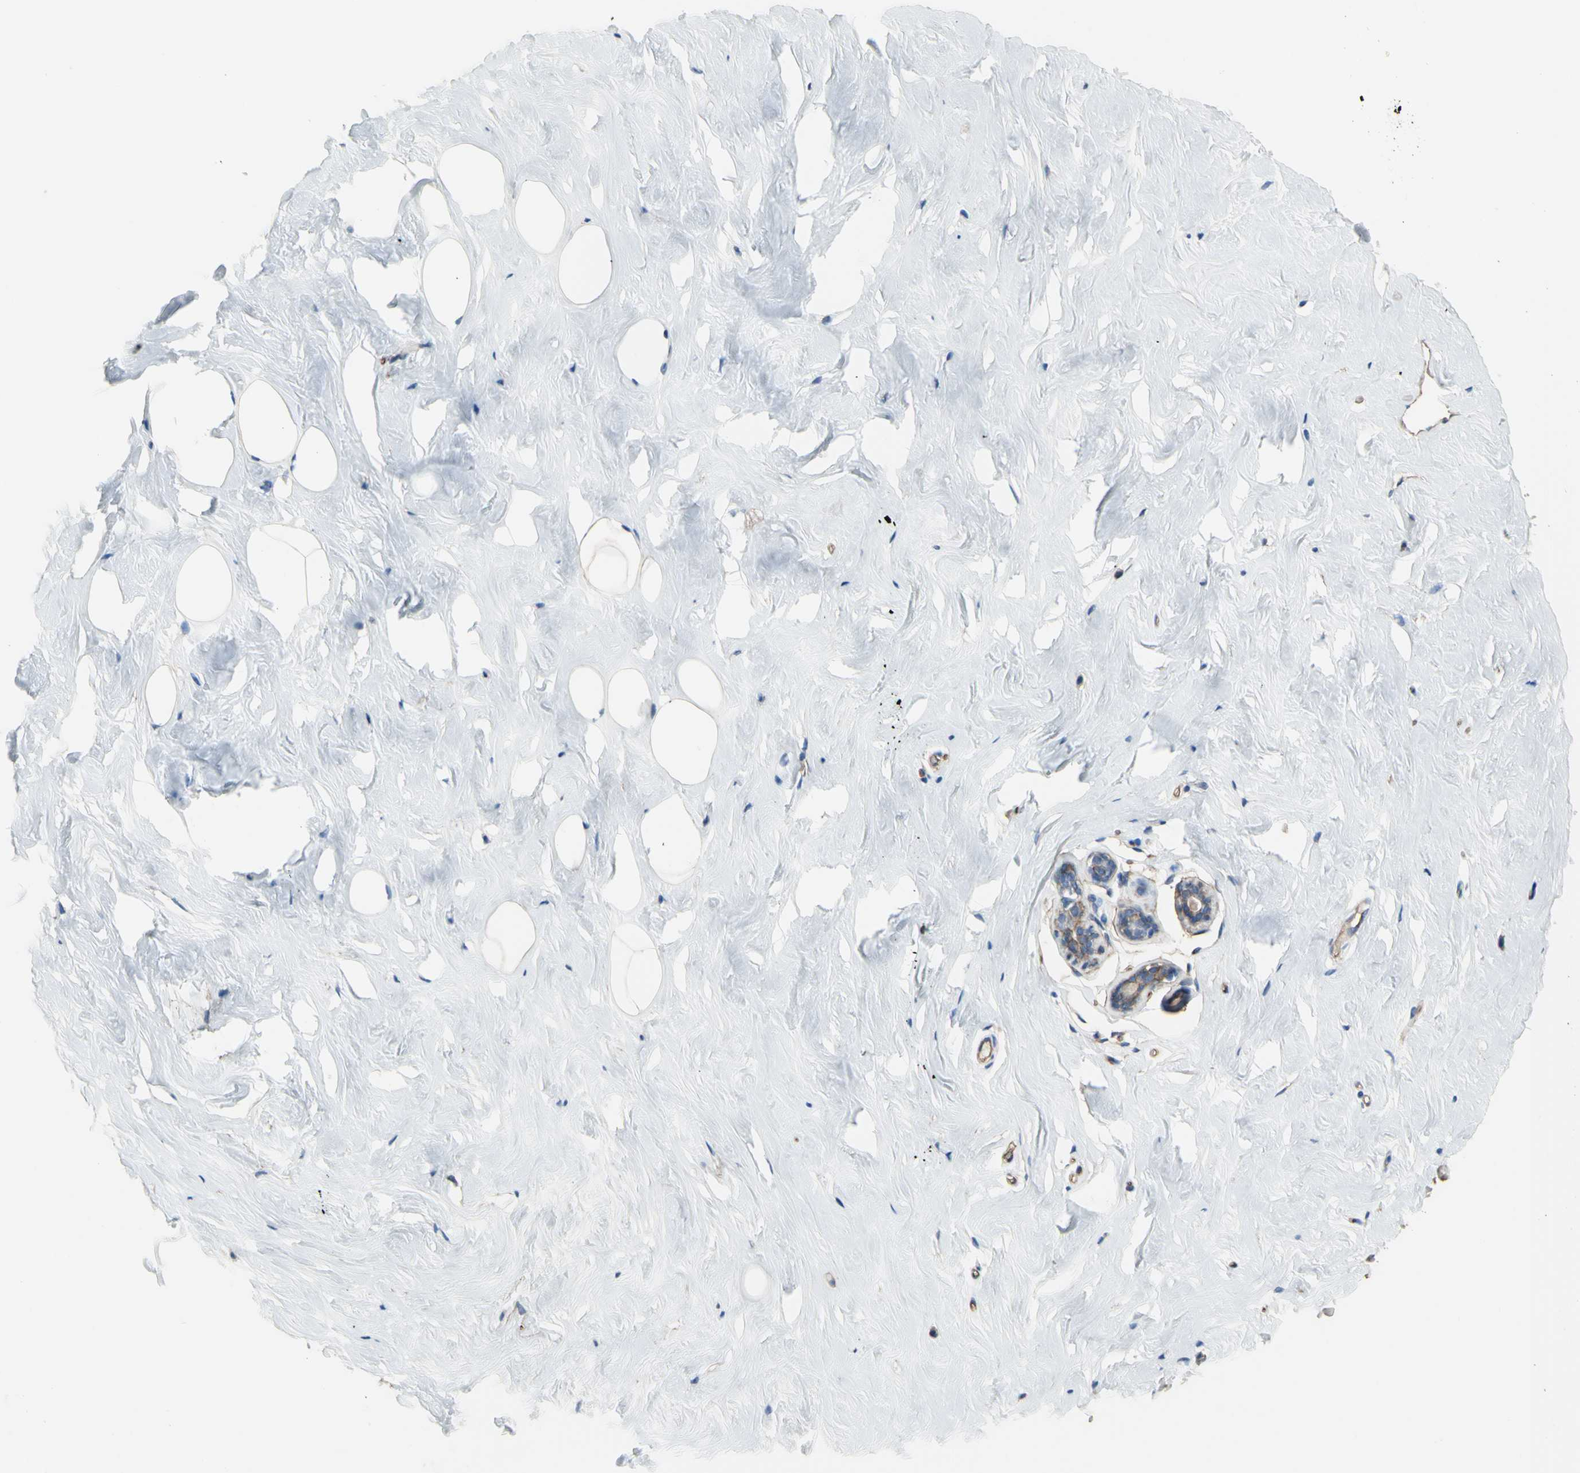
{"staining": {"intensity": "weak", "quantity": ">75%", "location": "cytoplasmic/membranous"}, "tissue": "breast", "cell_type": "Adipocytes", "image_type": "normal", "snomed": [{"axis": "morphology", "description": "Normal tissue, NOS"}, {"axis": "topography", "description": "Breast"}], "caption": "A low amount of weak cytoplasmic/membranous positivity is appreciated in about >75% of adipocytes in normal breast.", "gene": "TPBG", "patient": {"sex": "female", "age": 75}}